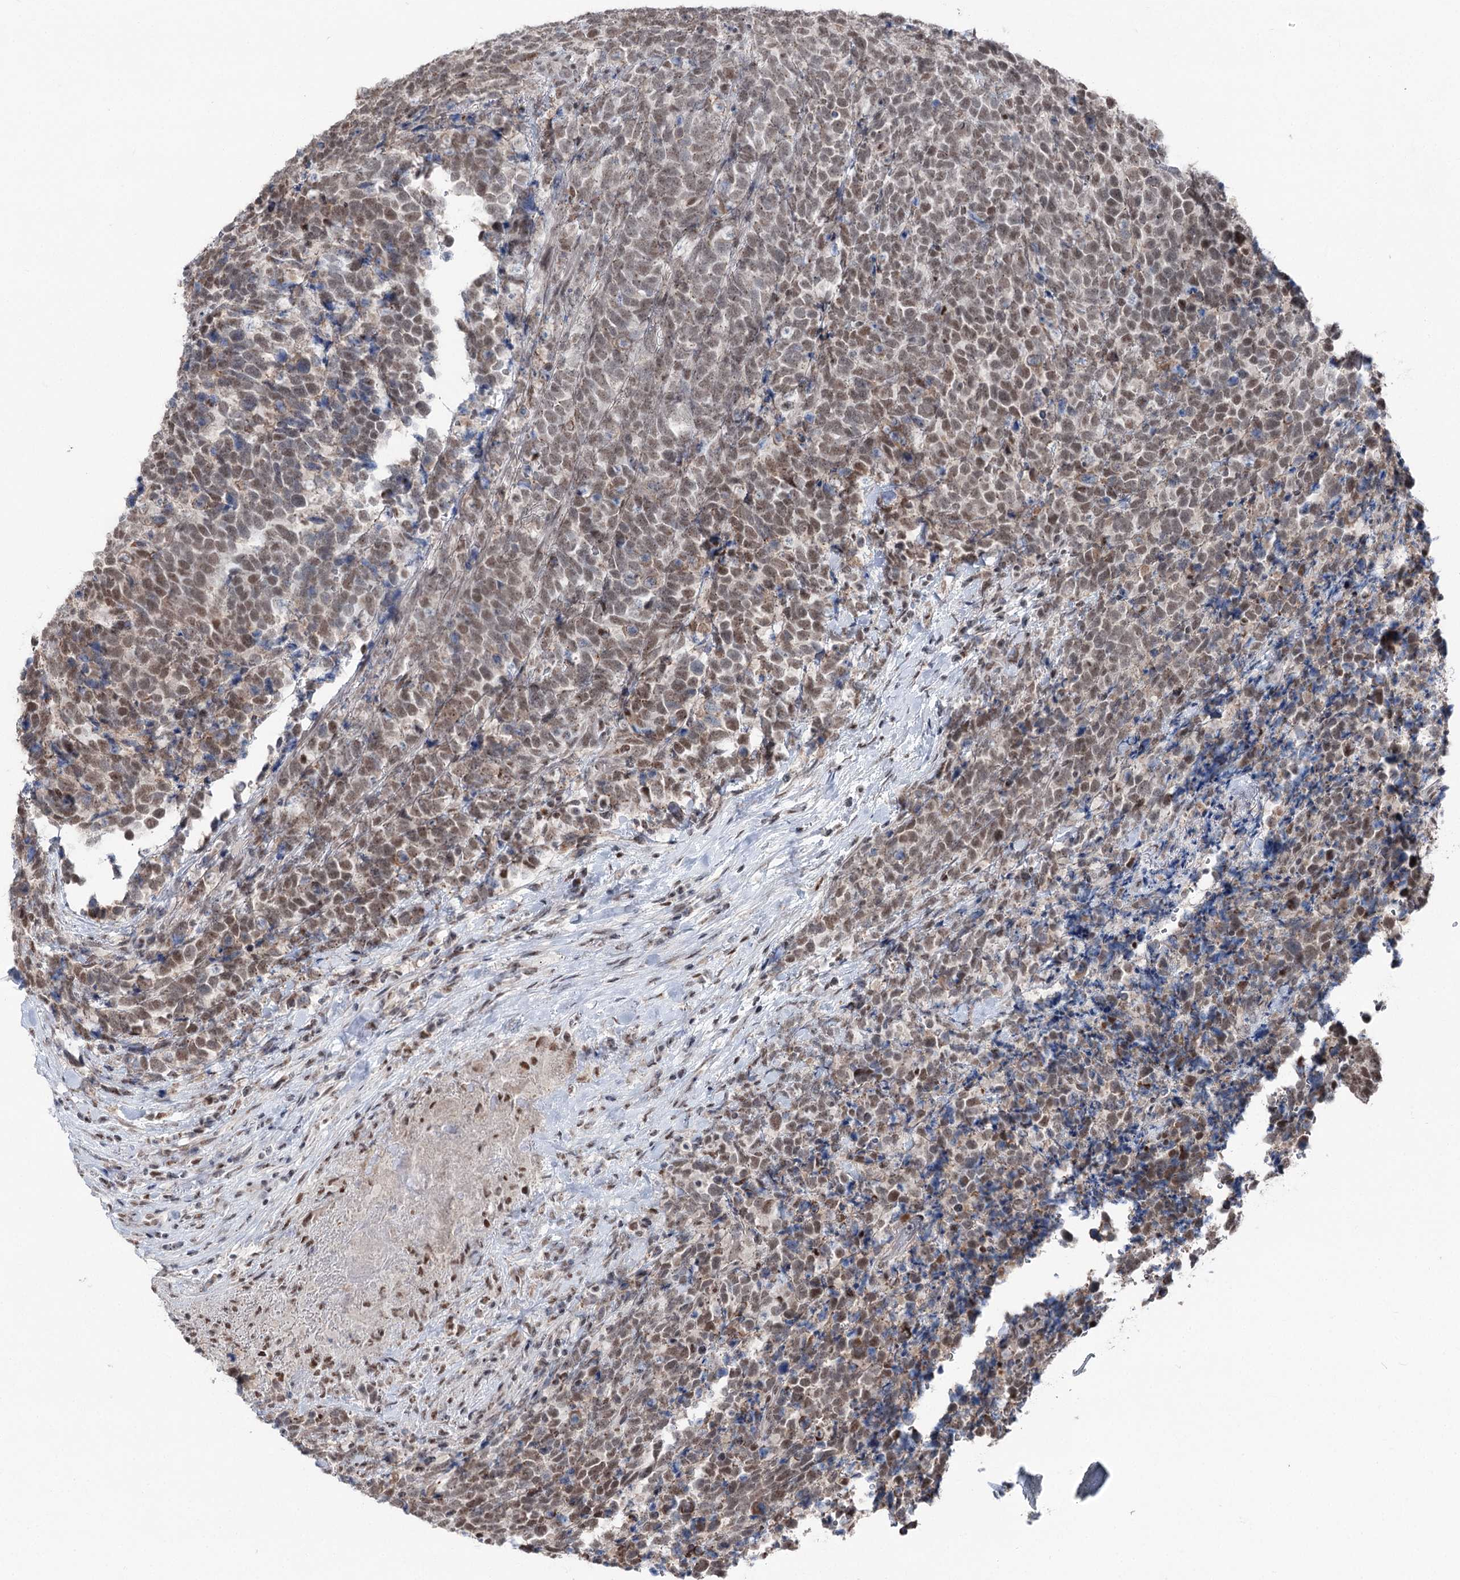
{"staining": {"intensity": "moderate", "quantity": "25%-75%", "location": "nuclear"}, "tissue": "urothelial cancer", "cell_type": "Tumor cells", "image_type": "cancer", "snomed": [{"axis": "morphology", "description": "Urothelial carcinoma, High grade"}, {"axis": "topography", "description": "Urinary bladder"}], "caption": "IHC (DAB) staining of urothelial cancer demonstrates moderate nuclear protein expression in about 25%-75% of tumor cells.", "gene": "ZCCHC8", "patient": {"sex": "female", "age": 82}}